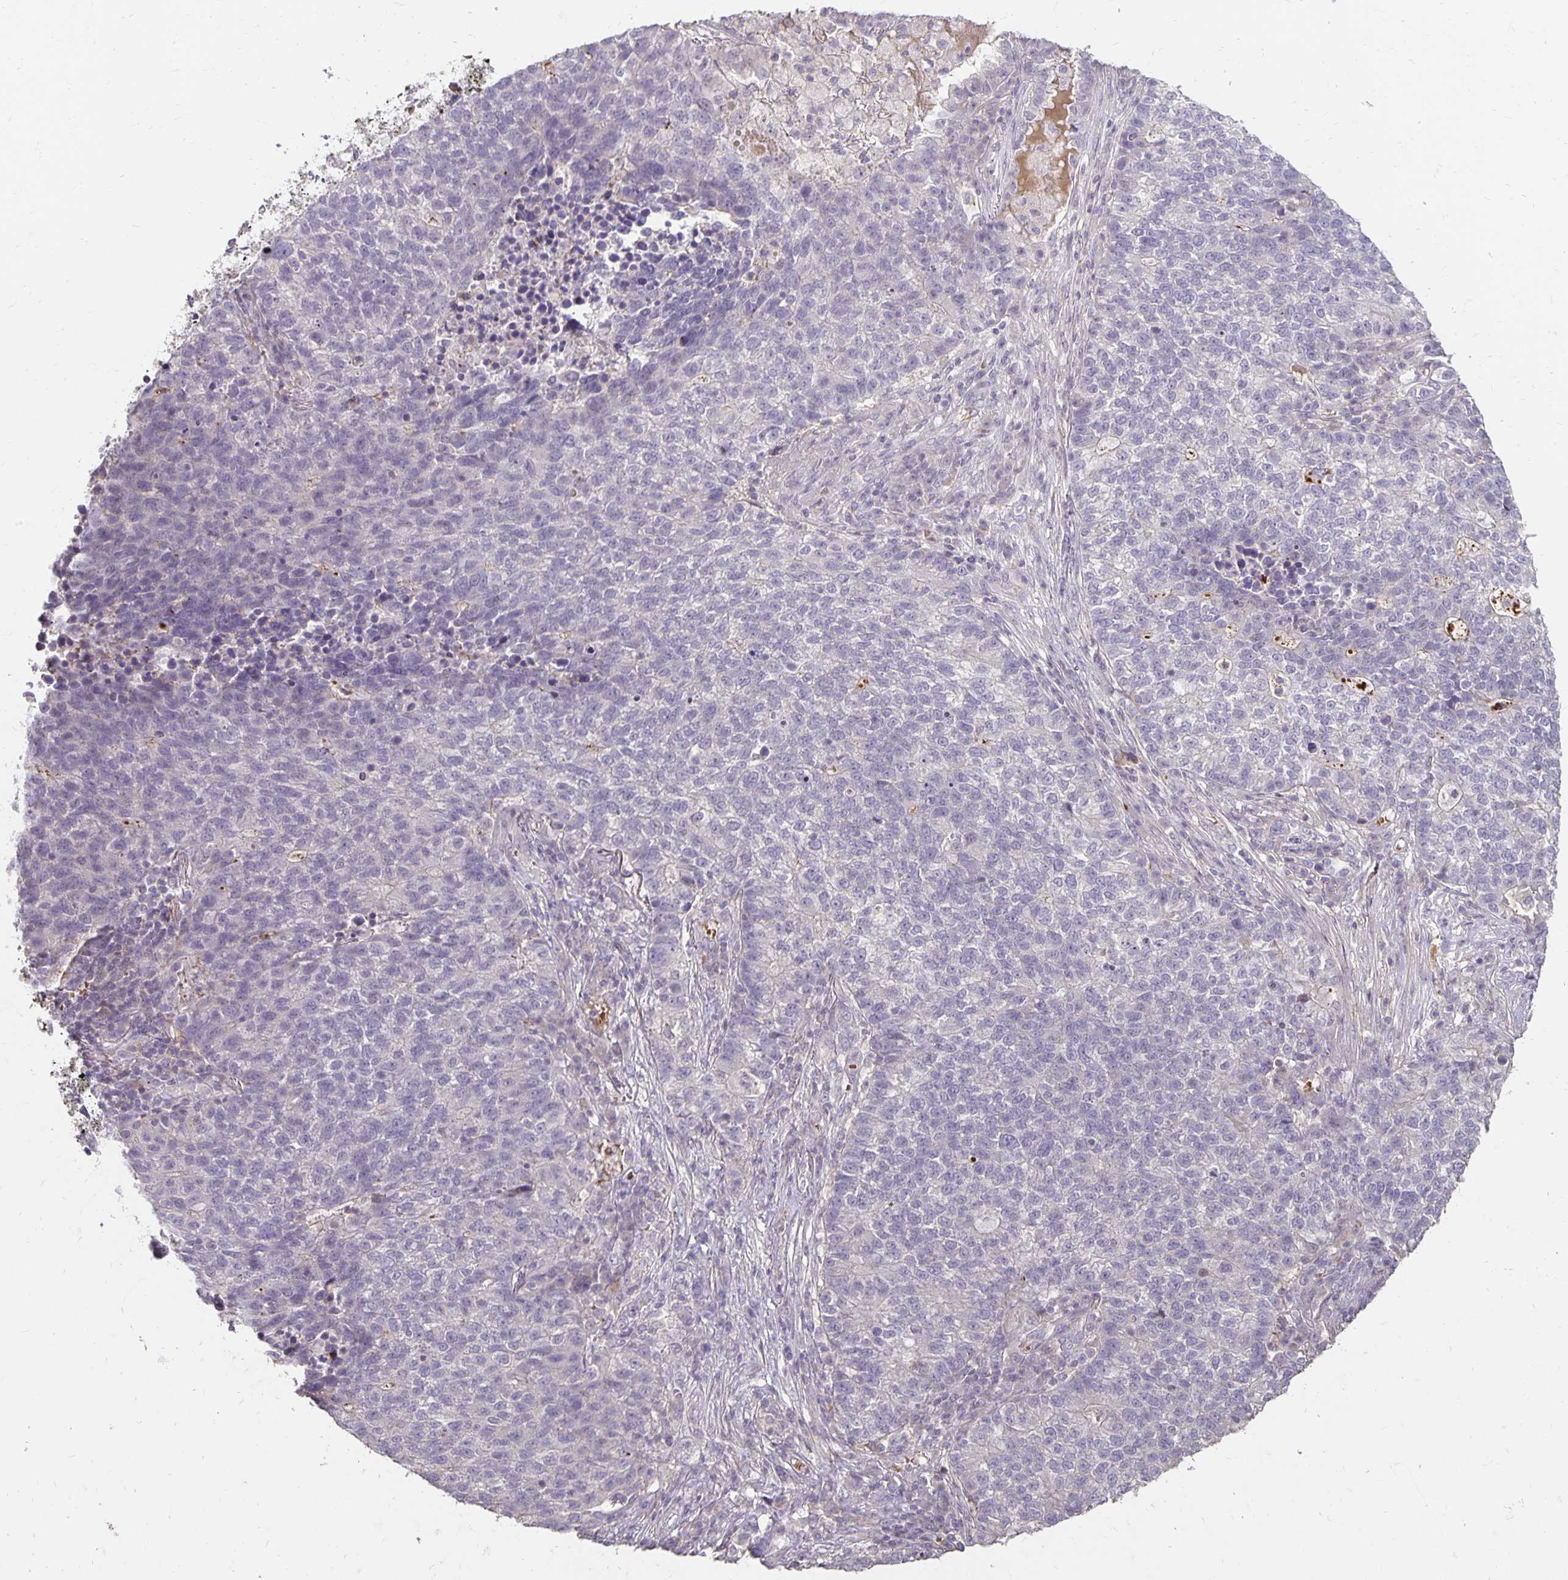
{"staining": {"intensity": "negative", "quantity": "none", "location": "none"}, "tissue": "lung cancer", "cell_type": "Tumor cells", "image_type": "cancer", "snomed": [{"axis": "morphology", "description": "Adenocarcinoma, NOS"}, {"axis": "topography", "description": "Lung"}], "caption": "This is an immunohistochemistry photomicrograph of human lung cancer (adenocarcinoma). There is no expression in tumor cells.", "gene": "CST6", "patient": {"sex": "male", "age": 57}}